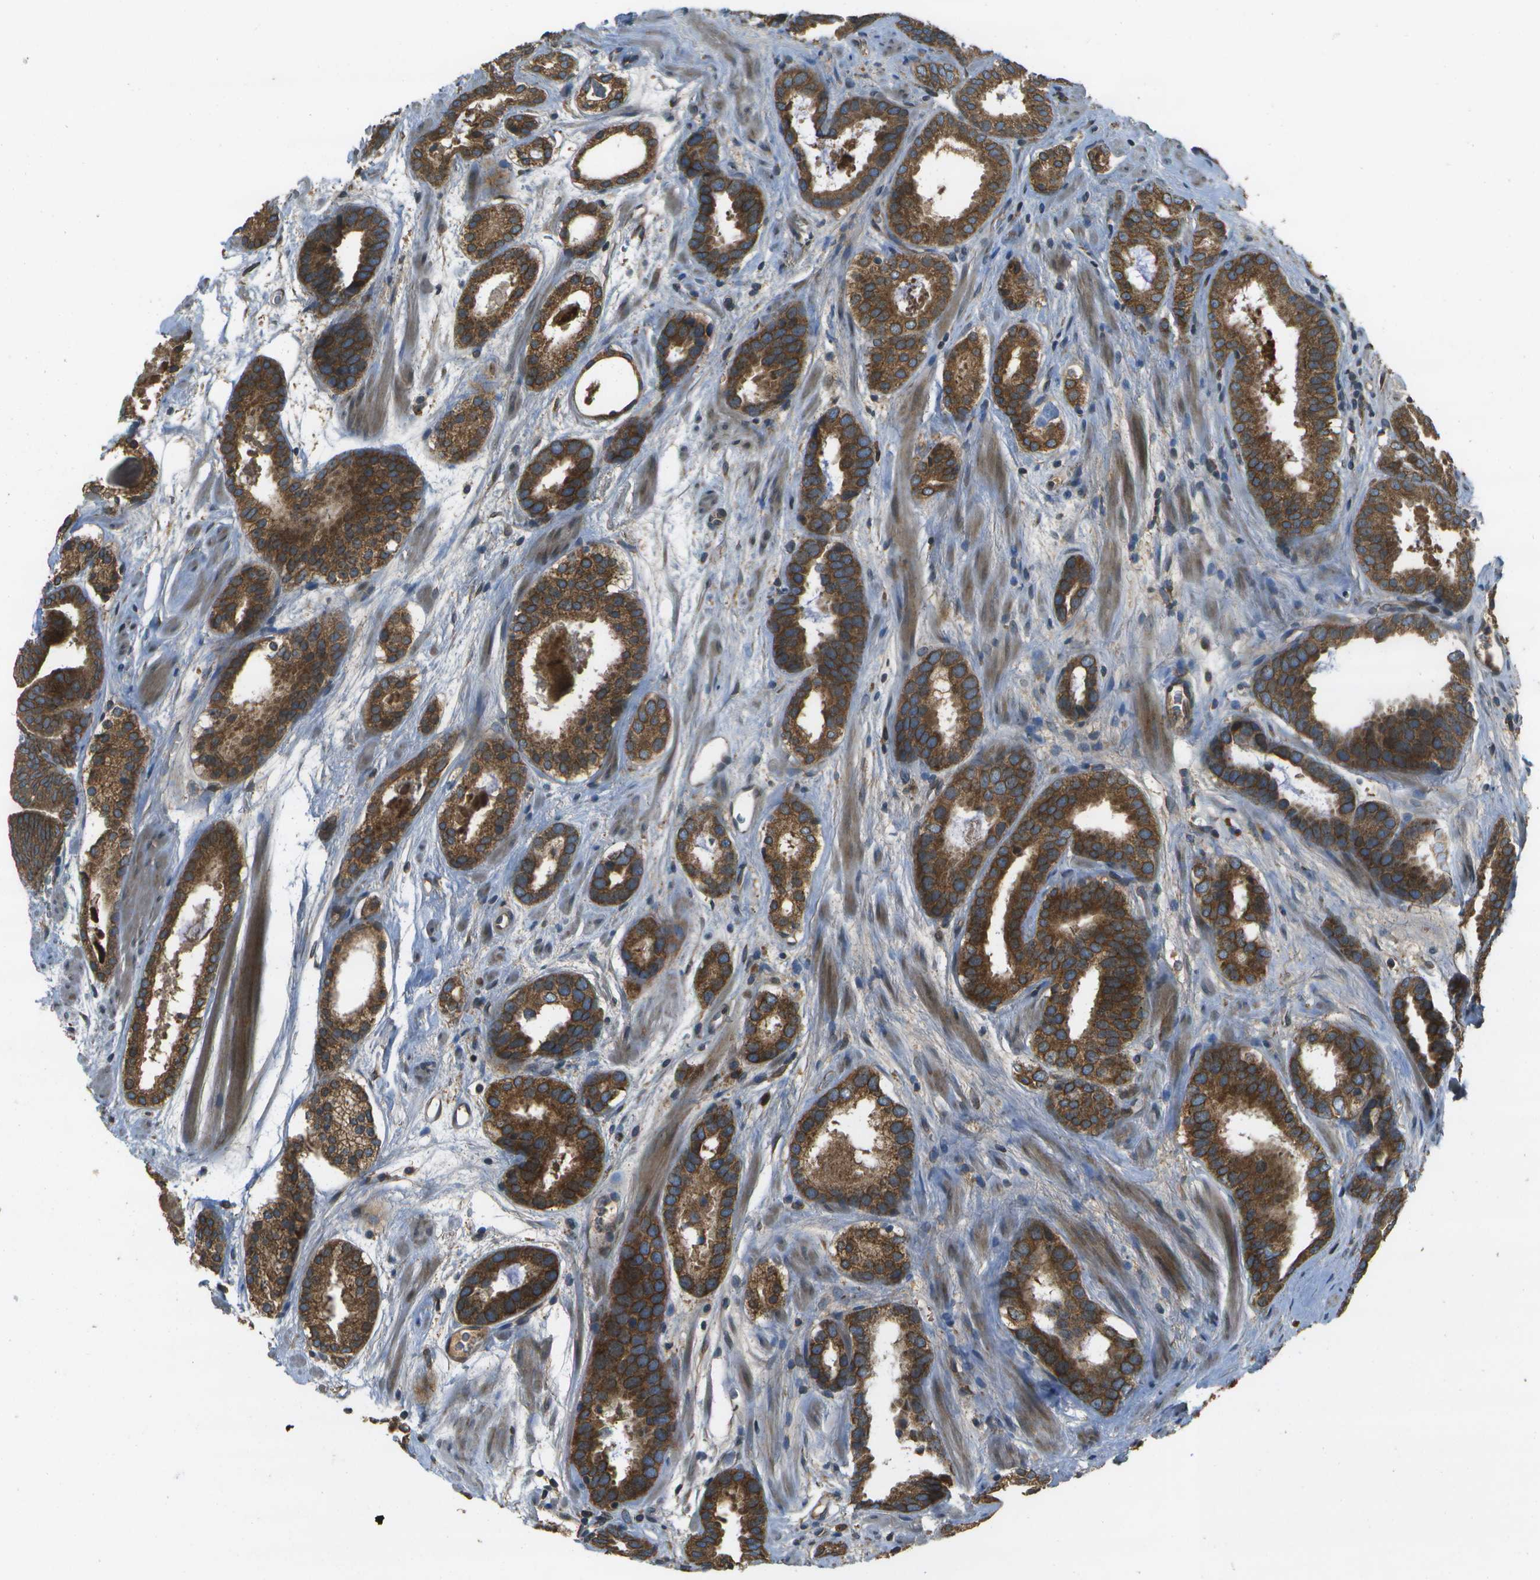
{"staining": {"intensity": "strong", "quantity": ">75%", "location": "cytoplasmic/membranous"}, "tissue": "prostate cancer", "cell_type": "Tumor cells", "image_type": "cancer", "snomed": [{"axis": "morphology", "description": "Adenocarcinoma, Low grade"}, {"axis": "topography", "description": "Prostate"}], "caption": "The image displays a brown stain indicating the presence of a protein in the cytoplasmic/membranous of tumor cells in prostate cancer (low-grade adenocarcinoma).", "gene": "HFE", "patient": {"sex": "male", "age": 69}}